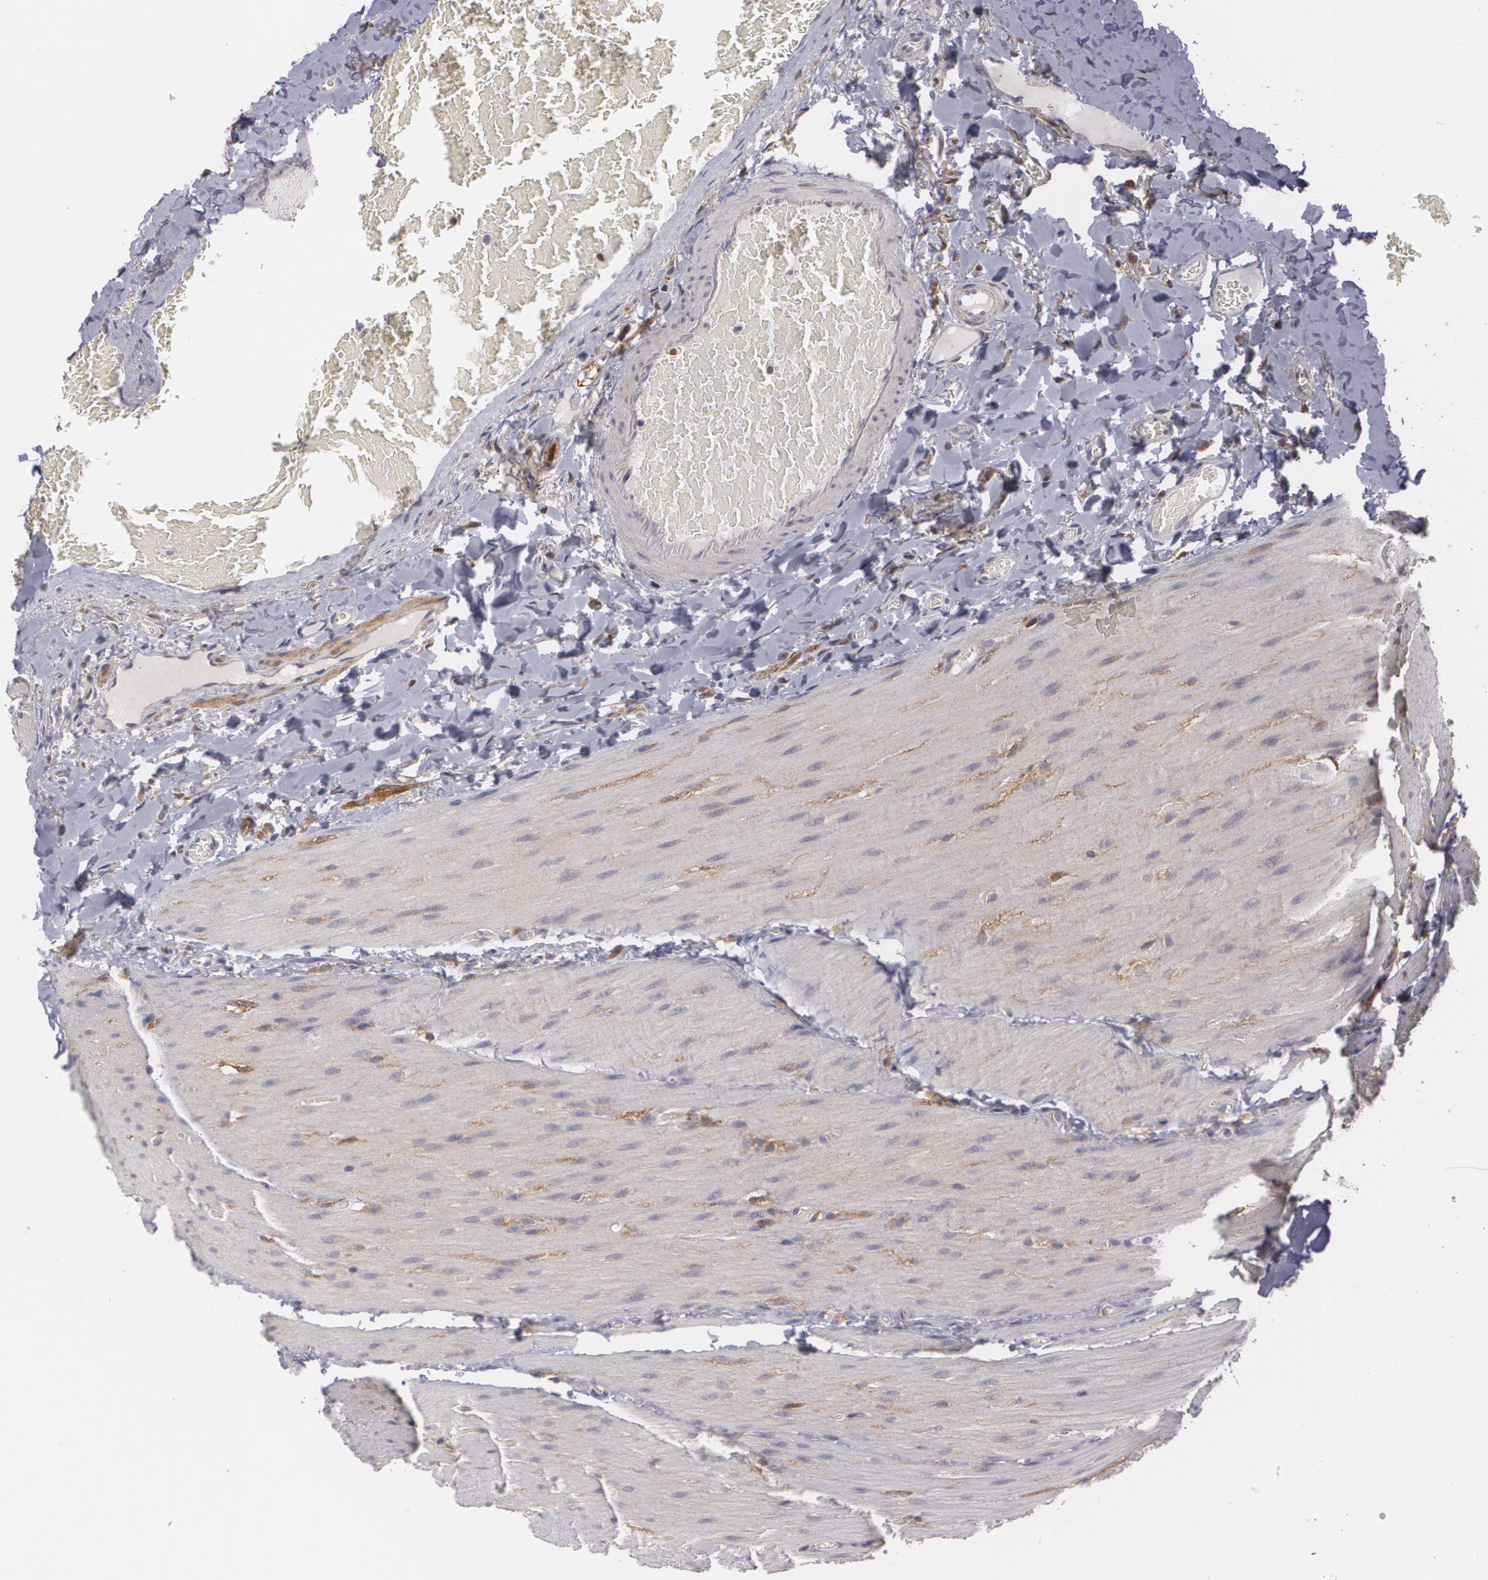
{"staining": {"intensity": "moderate", "quantity": ">75%", "location": "cytoplasmic/membranous"}, "tissue": "duodenum", "cell_type": "Glandular cells", "image_type": "normal", "snomed": [{"axis": "morphology", "description": "Normal tissue, NOS"}, {"axis": "topography", "description": "Duodenum"}], "caption": "This is a histology image of immunohistochemistry (IHC) staining of unremarkable duodenum, which shows moderate expression in the cytoplasmic/membranous of glandular cells.", "gene": "BIN1", "patient": {"sex": "male", "age": 66}}